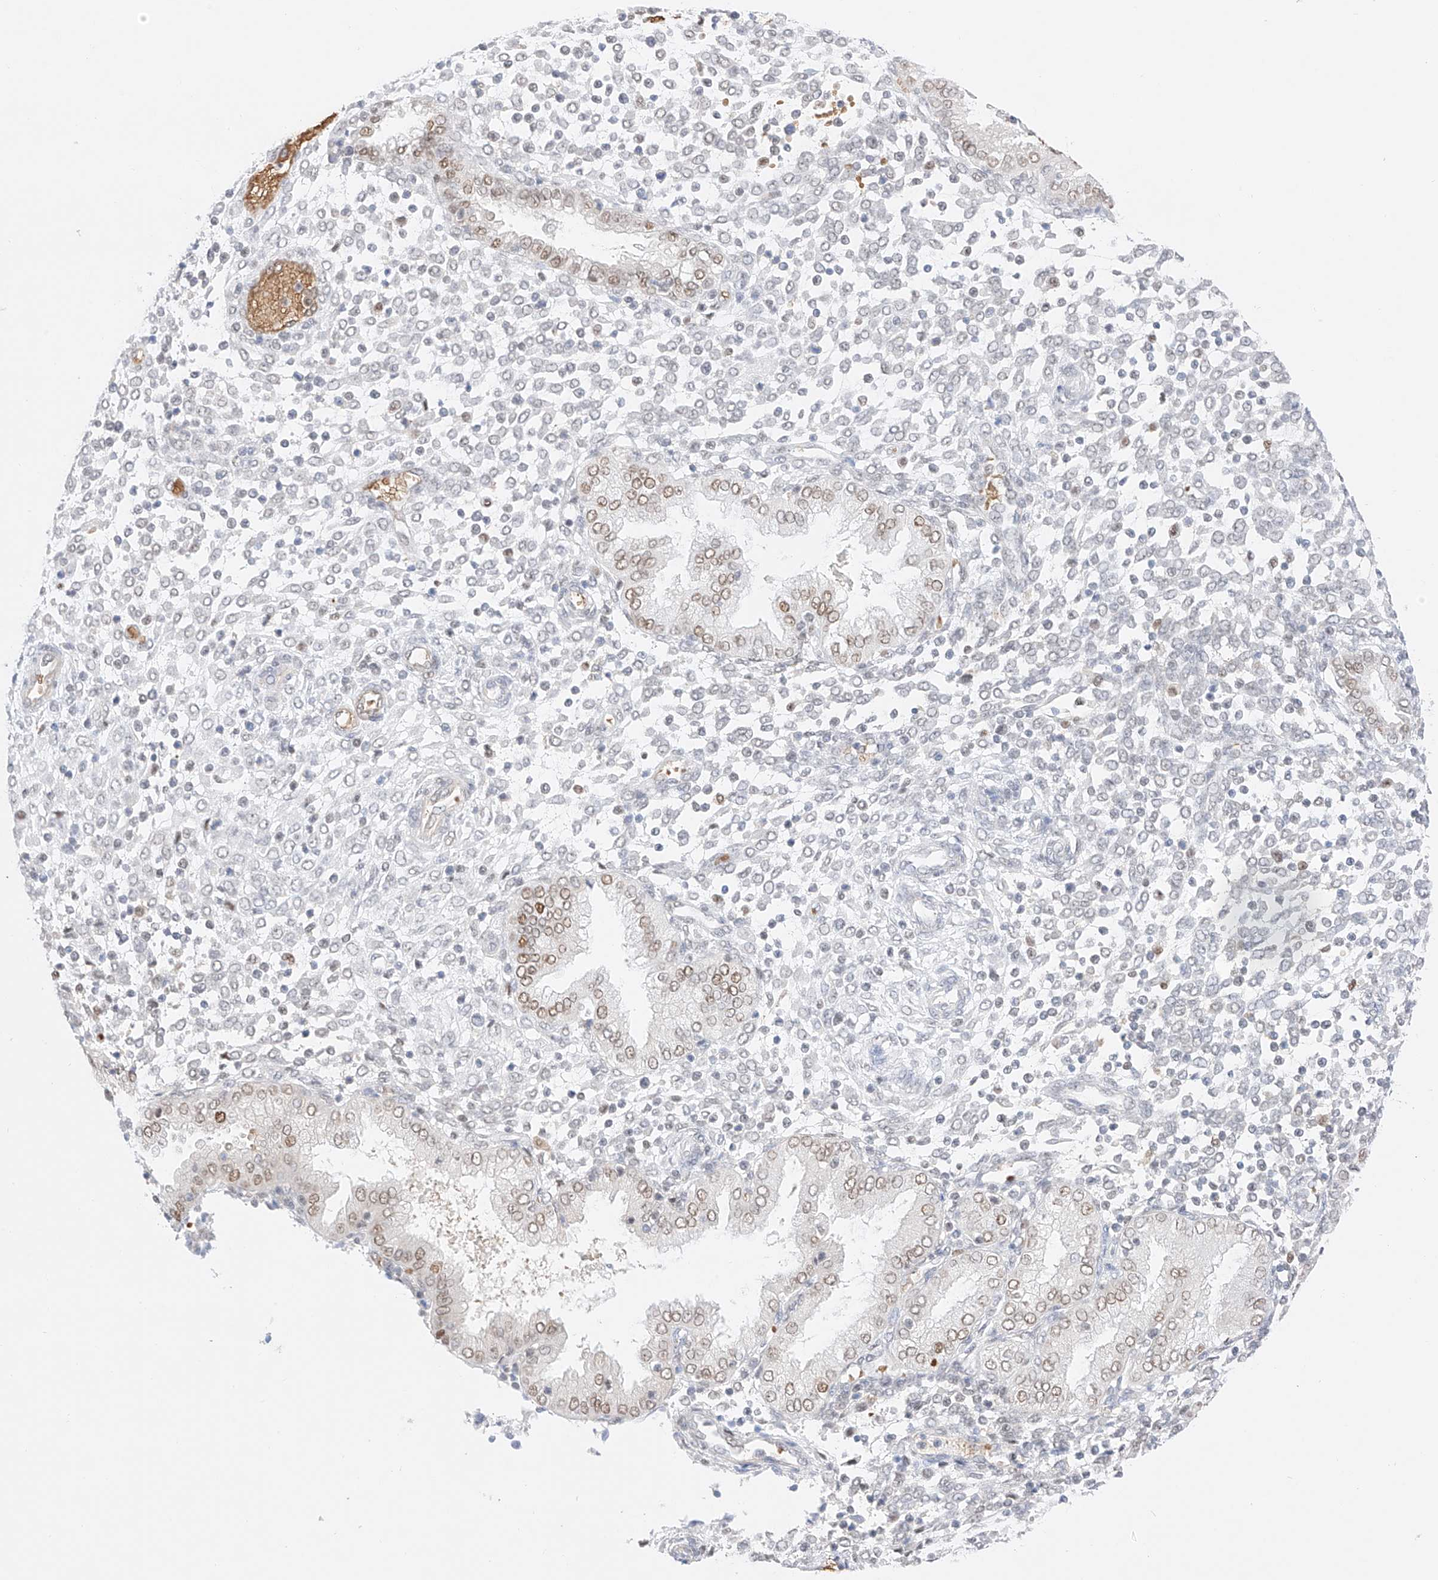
{"staining": {"intensity": "negative", "quantity": "none", "location": "none"}, "tissue": "endometrium", "cell_type": "Cells in endometrial stroma", "image_type": "normal", "snomed": [{"axis": "morphology", "description": "Normal tissue, NOS"}, {"axis": "topography", "description": "Endometrium"}], "caption": "The image demonstrates no staining of cells in endometrial stroma in benign endometrium.", "gene": "APIP", "patient": {"sex": "female", "age": 53}}